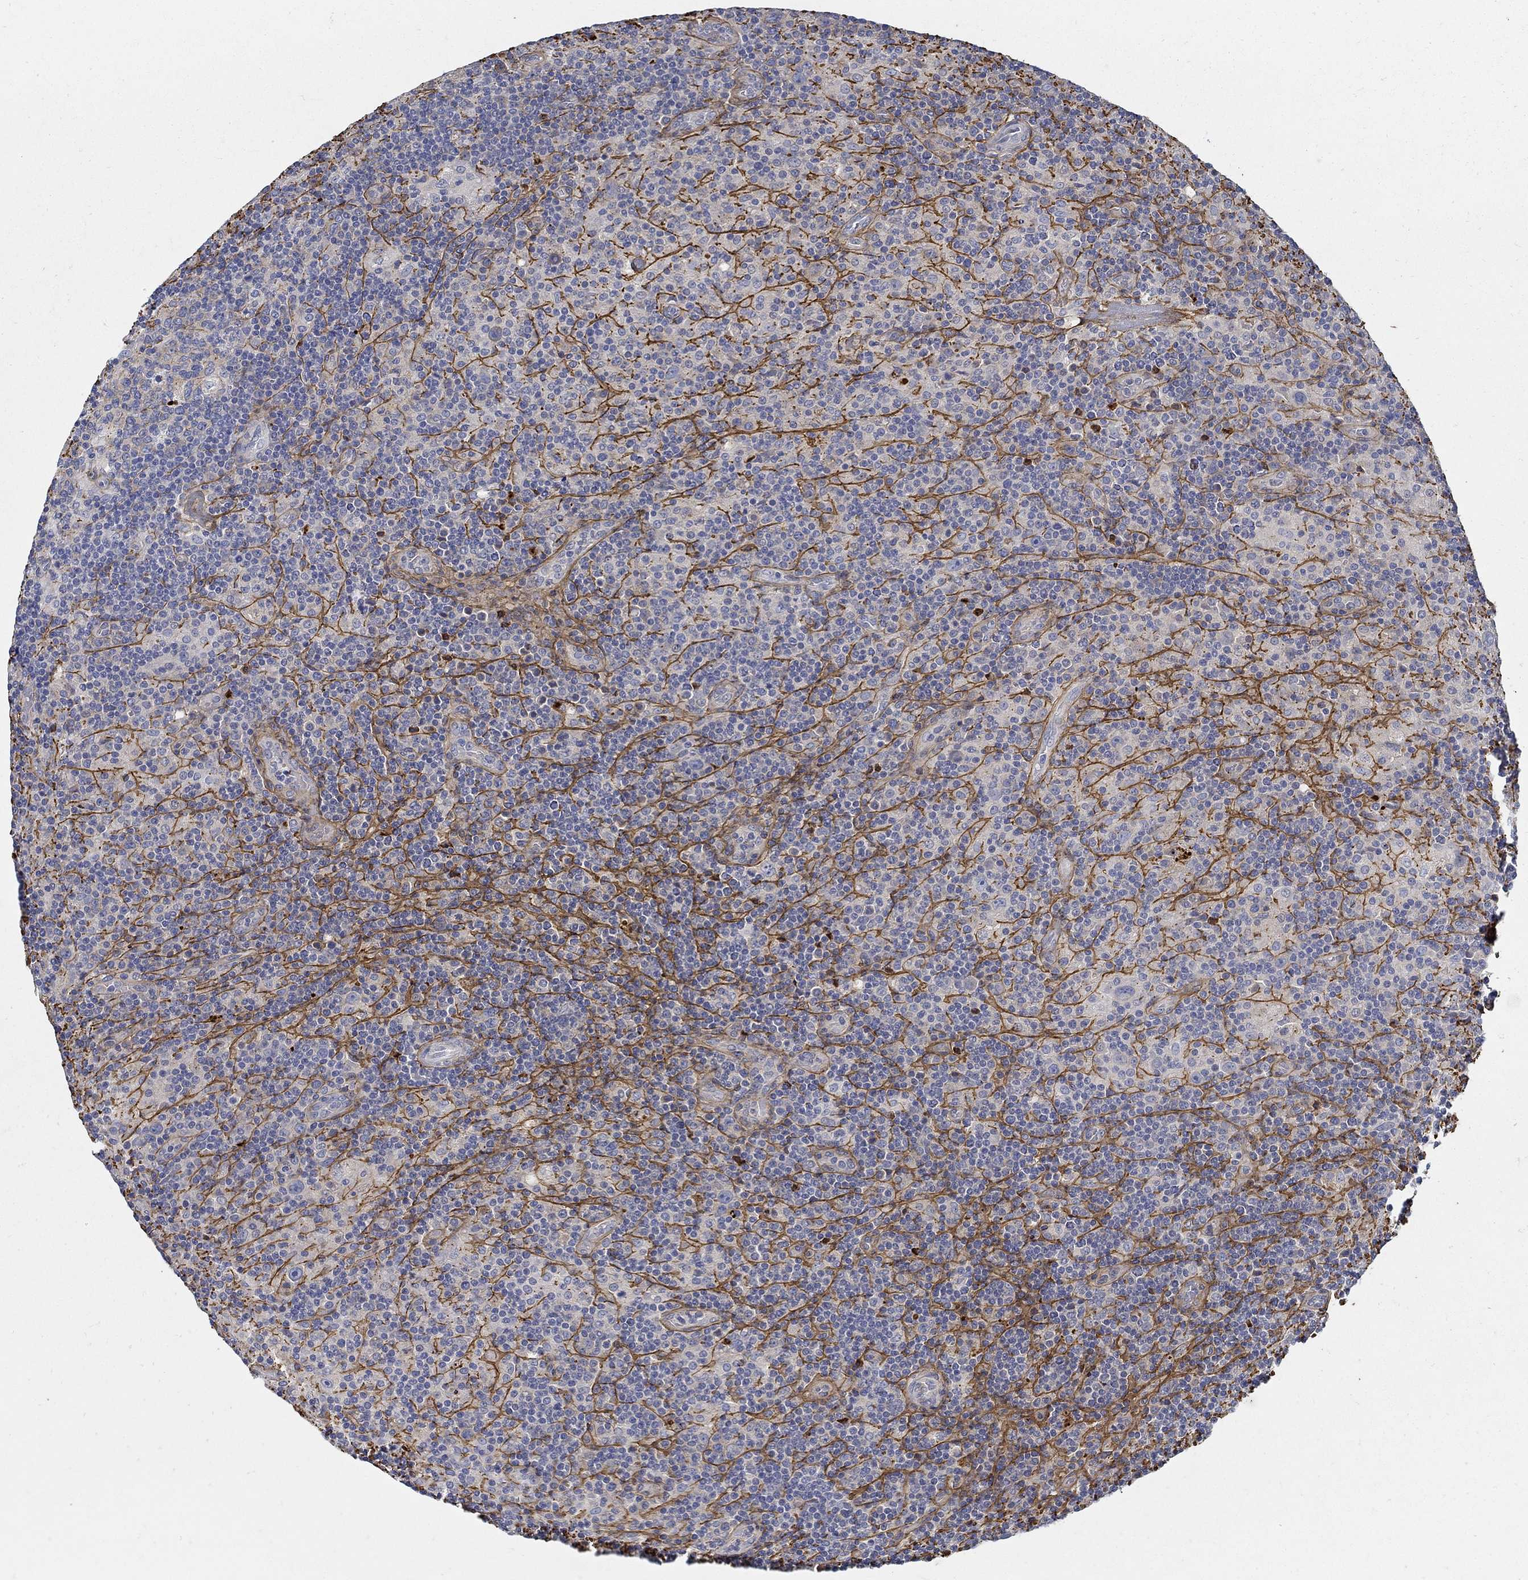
{"staining": {"intensity": "negative", "quantity": "none", "location": "none"}, "tissue": "lymphoma", "cell_type": "Tumor cells", "image_type": "cancer", "snomed": [{"axis": "morphology", "description": "Hodgkin's disease, NOS"}, {"axis": "topography", "description": "Lymph node"}], "caption": "The histopathology image demonstrates no significant expression in tumor cells of lymphoma. (DAB IHC visualized using brightfield microscopy, high magnification).", "gene": "TGFBI", "patient": {"sex": "male", "age": 70}}